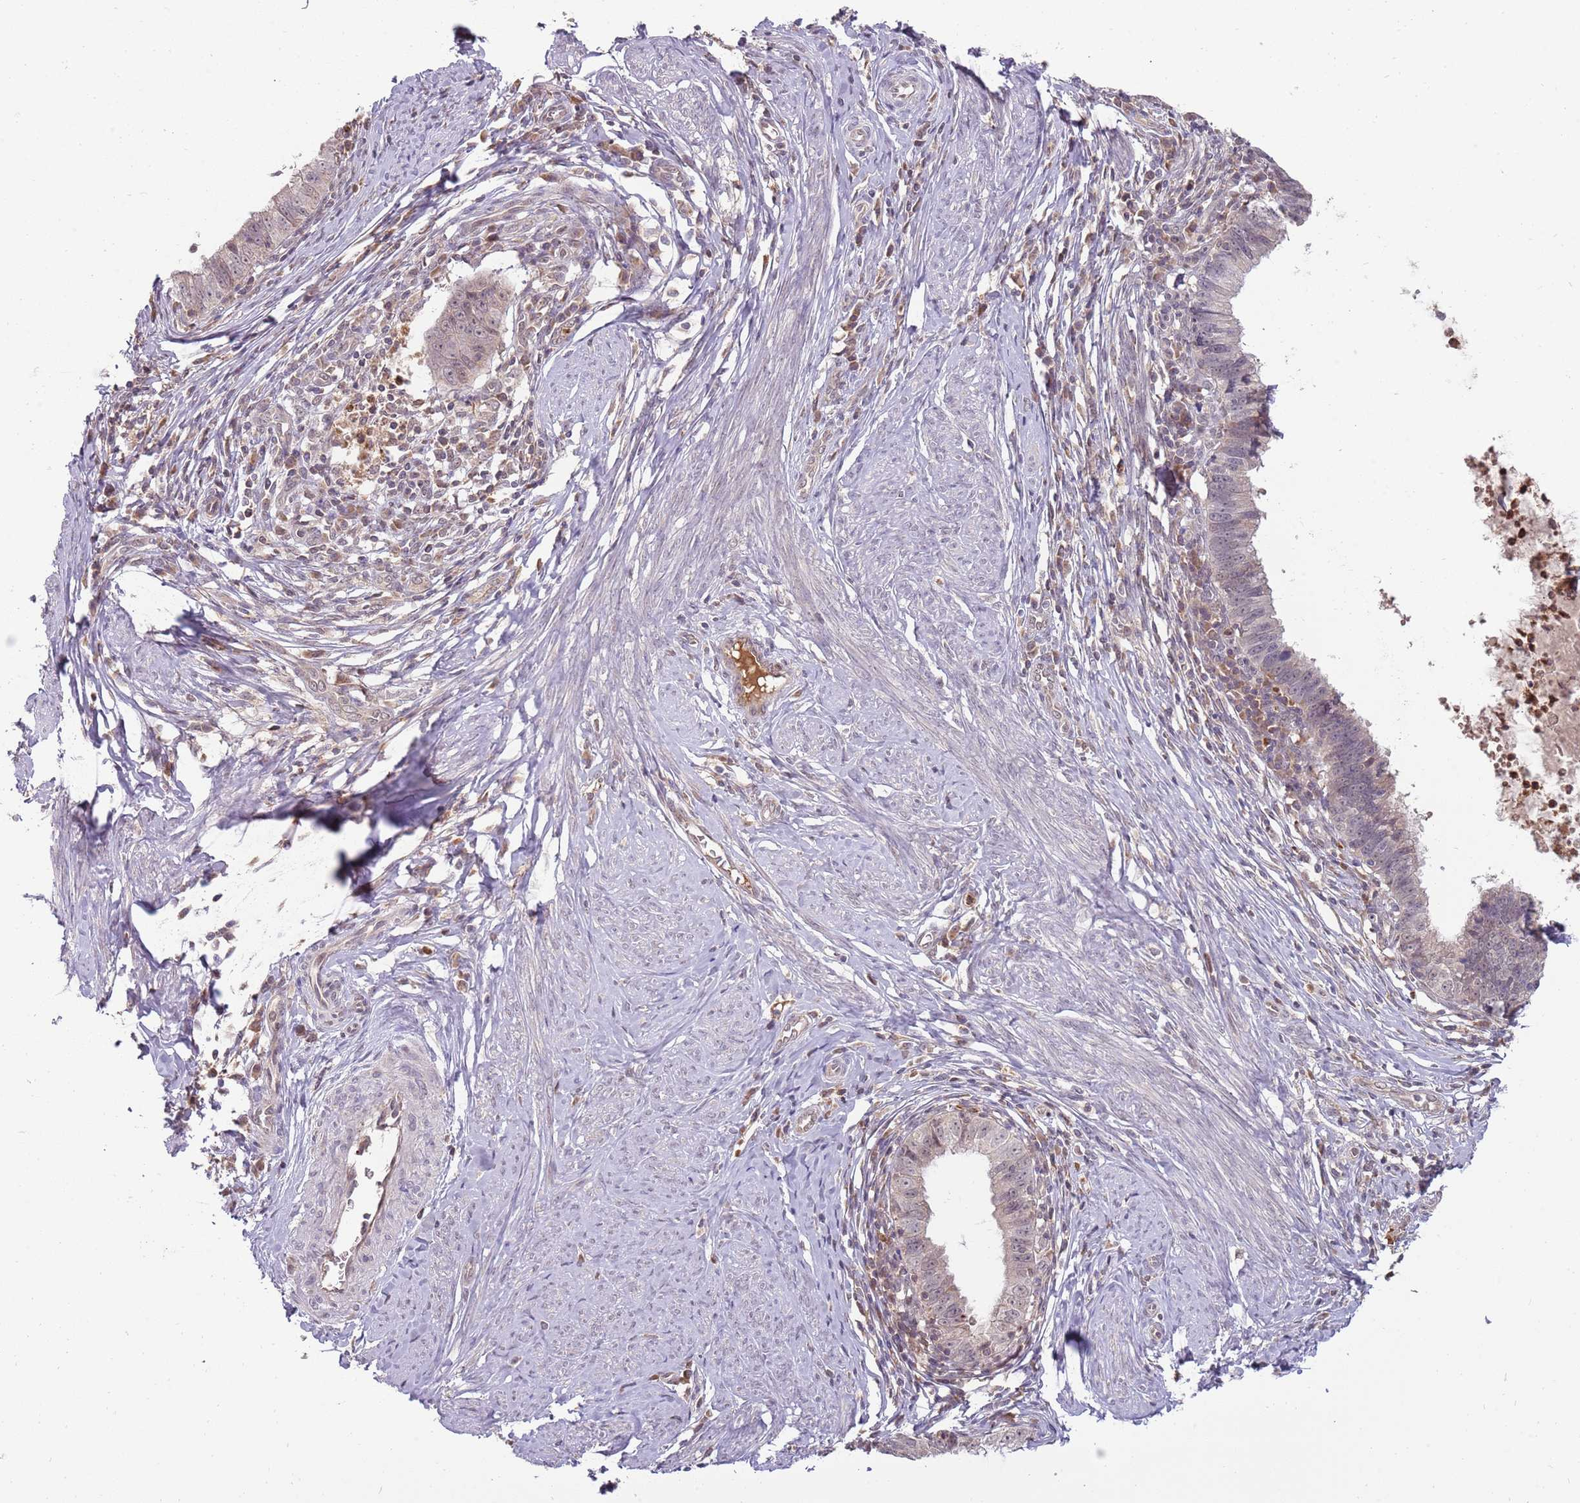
{"staining": {"intensity": "weak", "quantity": "25%-75%", "location": "cytoplasmic/membranous,nuclear"}, "tissue": "cervical cancer", "cell_type": "Tumor cells", "image_type": "cancer", "snomed": [{"axis": "morphology", "description": "Adenocarcinoma, NOS"}, {"axis": "topography", "description": "Cervix"}], "caption": "Immunohistochemistry (IHC) staining of cervical cancer, which demonstrates low levels of weak cytoplasmic/membranous and nuclear positivity in approximately 25%-75% of tumor cells indicating weak cytoplasmic/membranous and nuclear protein staining. The staining was performed using DAB (3,3'-diaminobenzidine) (brown) for protein detection and nuclei were counterstained in hematoxylin (blue).", "gene": "NBPF6", "patient": {"sex": "female", "age": 36}}